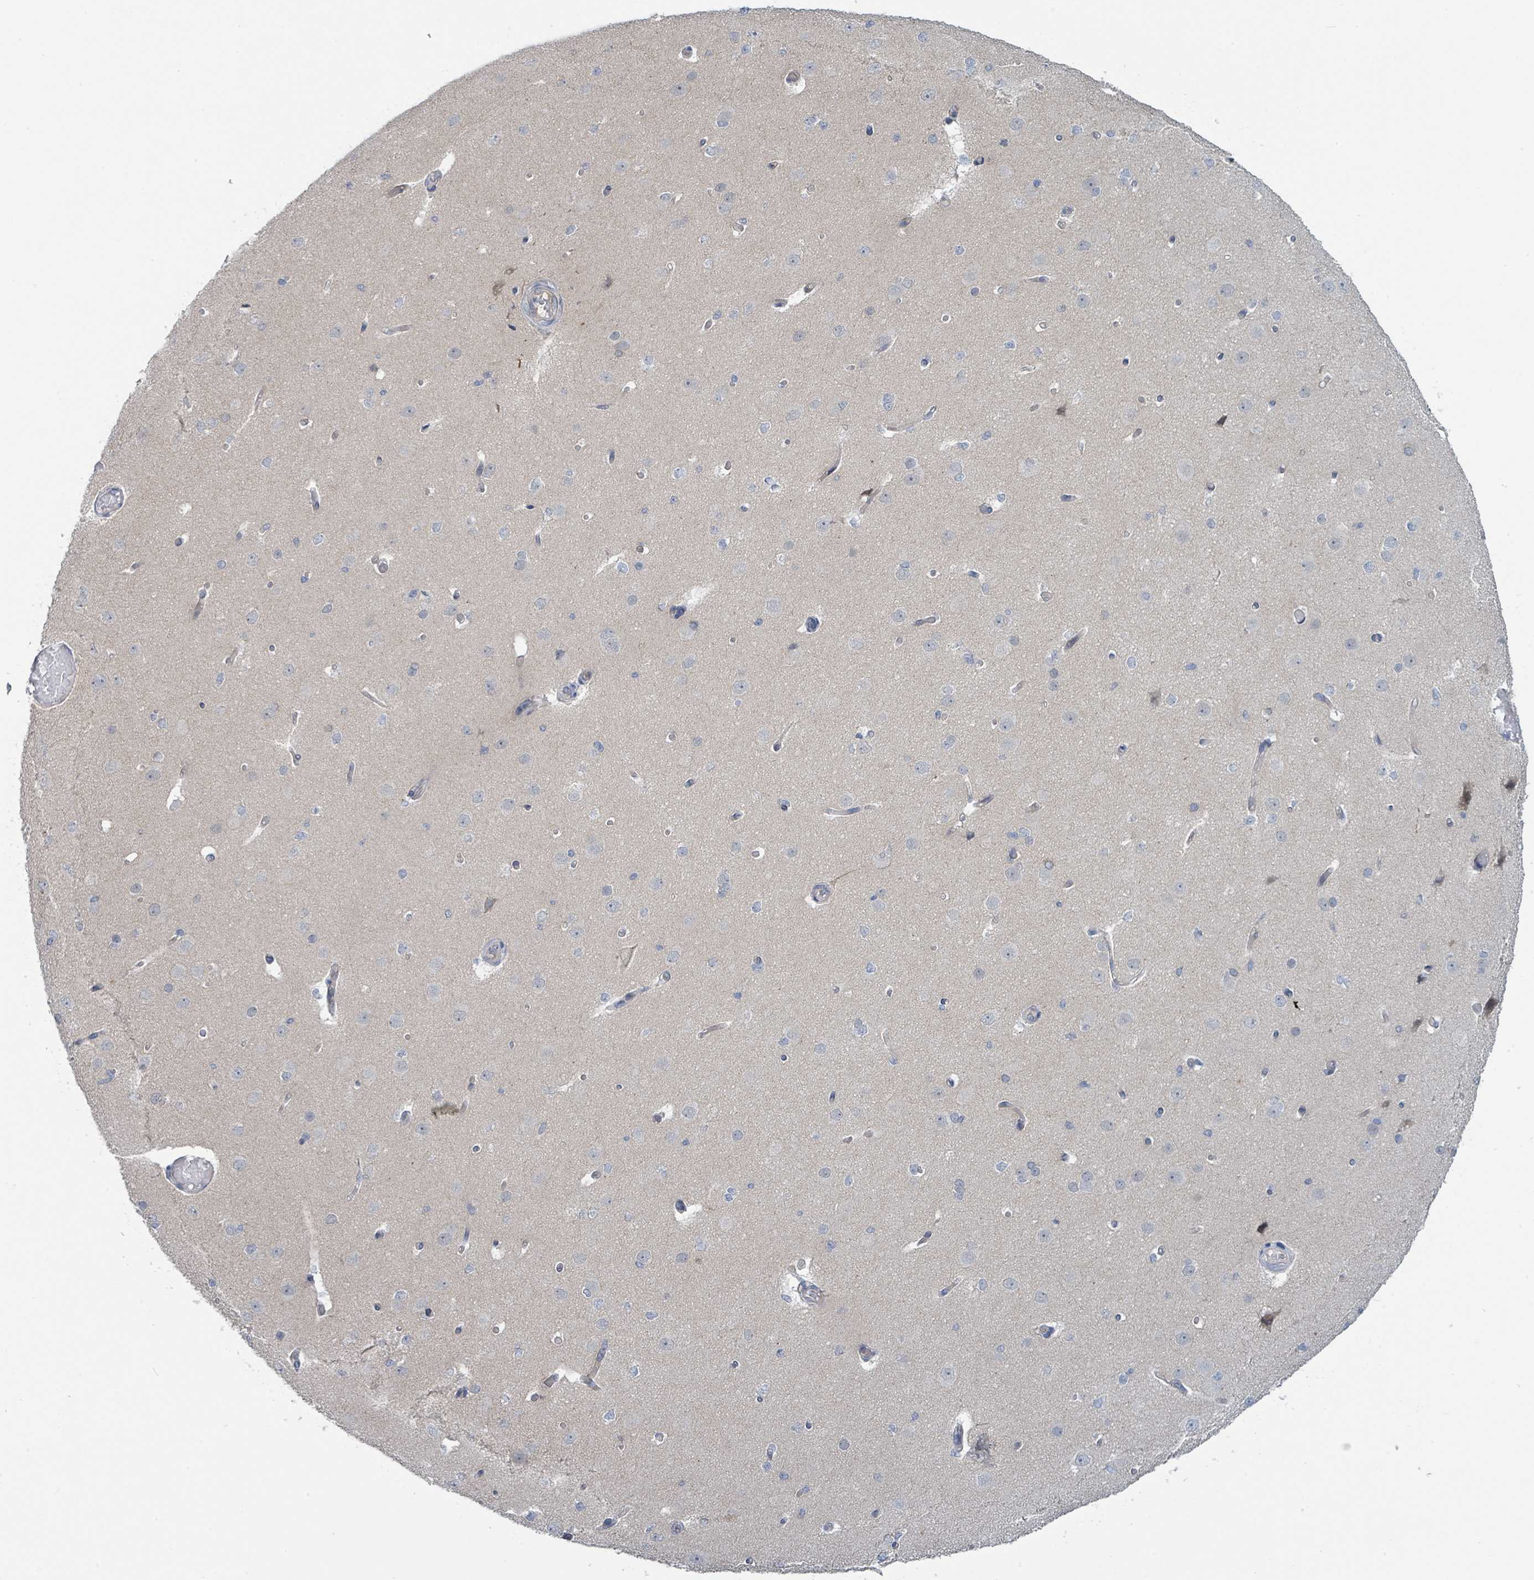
{"staining": {"intensity": "negative", "quantity": "none", "location": "none"}, "tissue": "cerebral cortex", "cell_type": "Endothelial cells", "image_type": "normal", "snomed": [{"axis": "morphology", "description": "Normal tissue, NOS"}, {"axis": "morphology", "description": "Inflammation, NOS"}, {"axis": "topography", "description": "Cerebral cortex"}], "caption": "Human cerebral cortex stained for a protein using immunohistochemistry demonstrates no staining in endothelial cells.", "gene": "ANKRD55", "patient": {"sex": "male", "age": 6}}